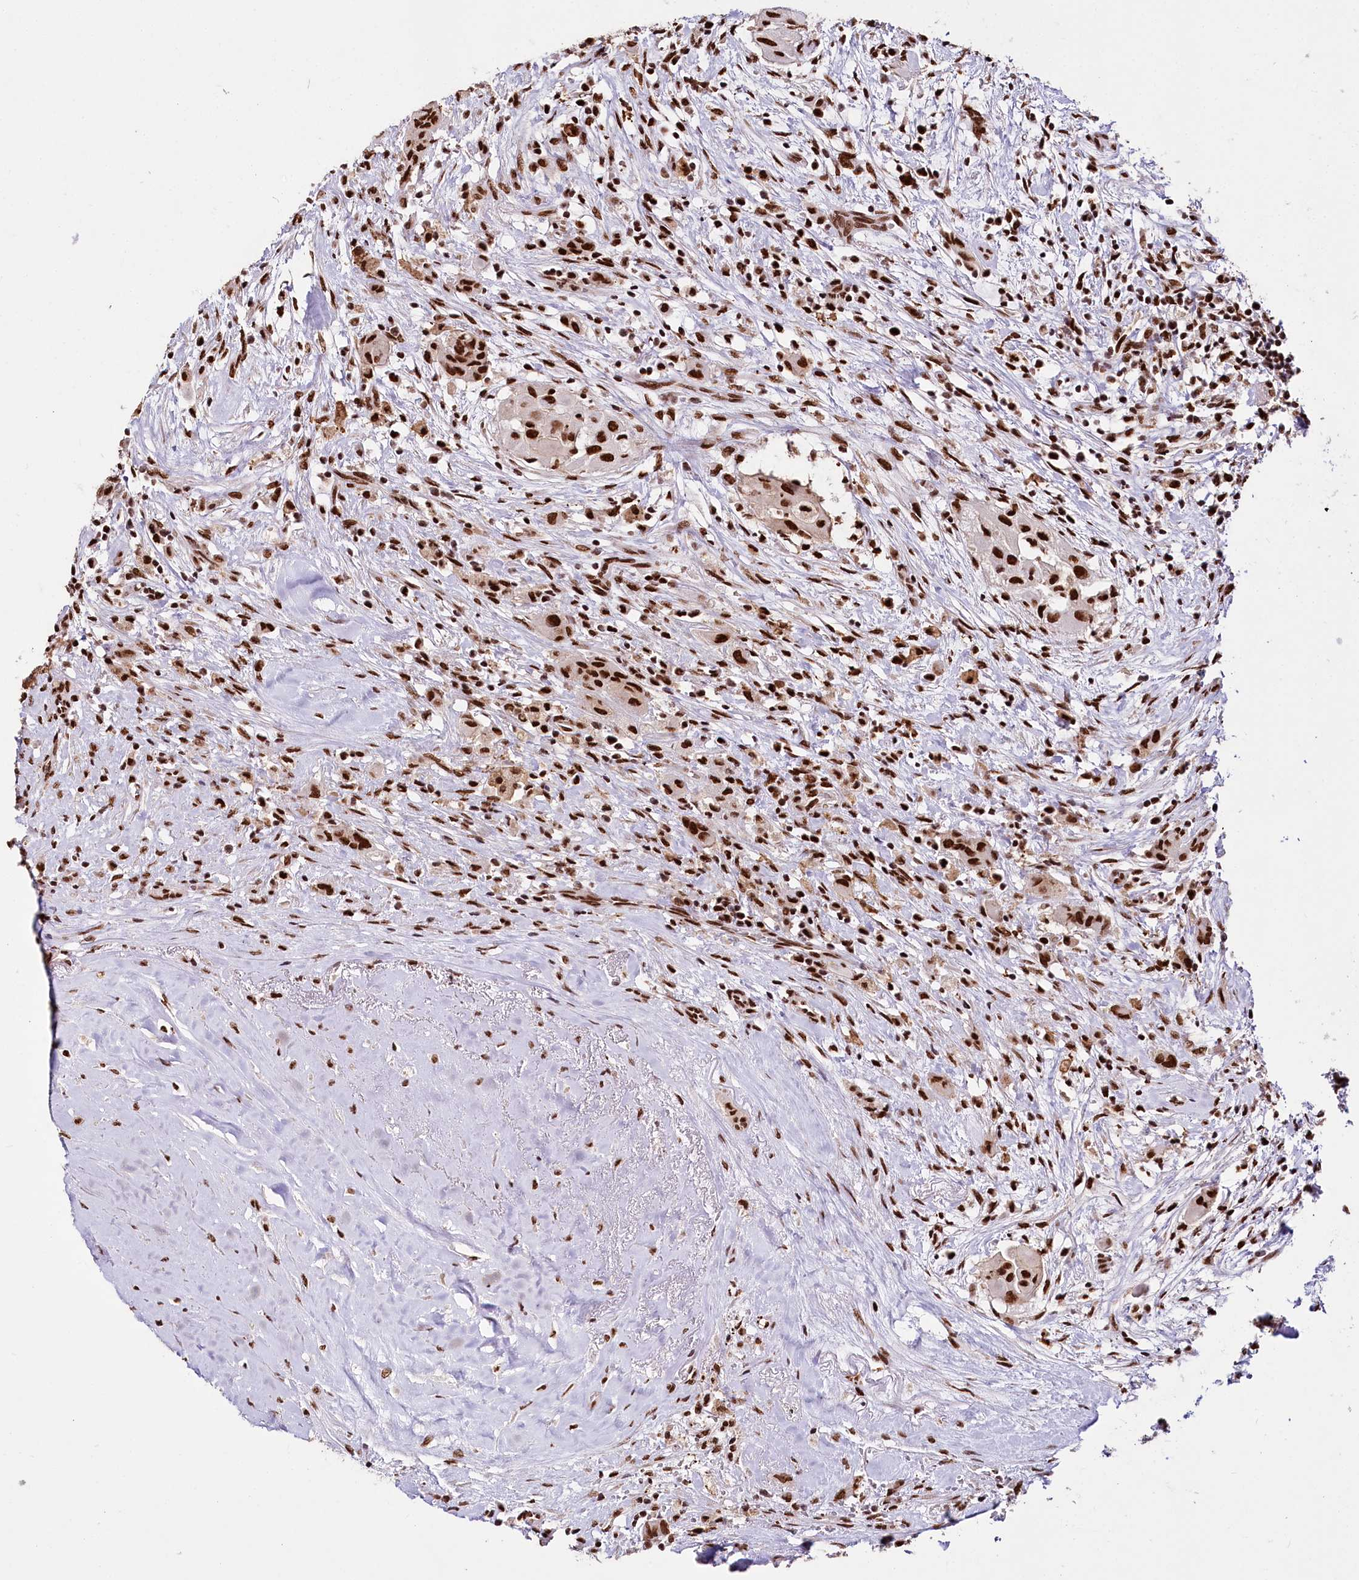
{"staining": {"intensity": "strong", "quantity": ">75%", "location": "nuclear"}, "tissue": "thyroid cancer", "cell_type": "Tumor cells", "image_type": "cancer", "snomed": [{"axis": "morphology", "description": "Papillary adenocarcinoma, NOS"}, {"axis": "topography", "description": "Thyroid gland"}], "caption": "Thyroid cancer (papillary adenocarcinoma) stained for a protein exhibits strong nuclear positivity in tumor cells.", "gene": "SMARCE1", "patient": {"sex": "female", "age": 59}}